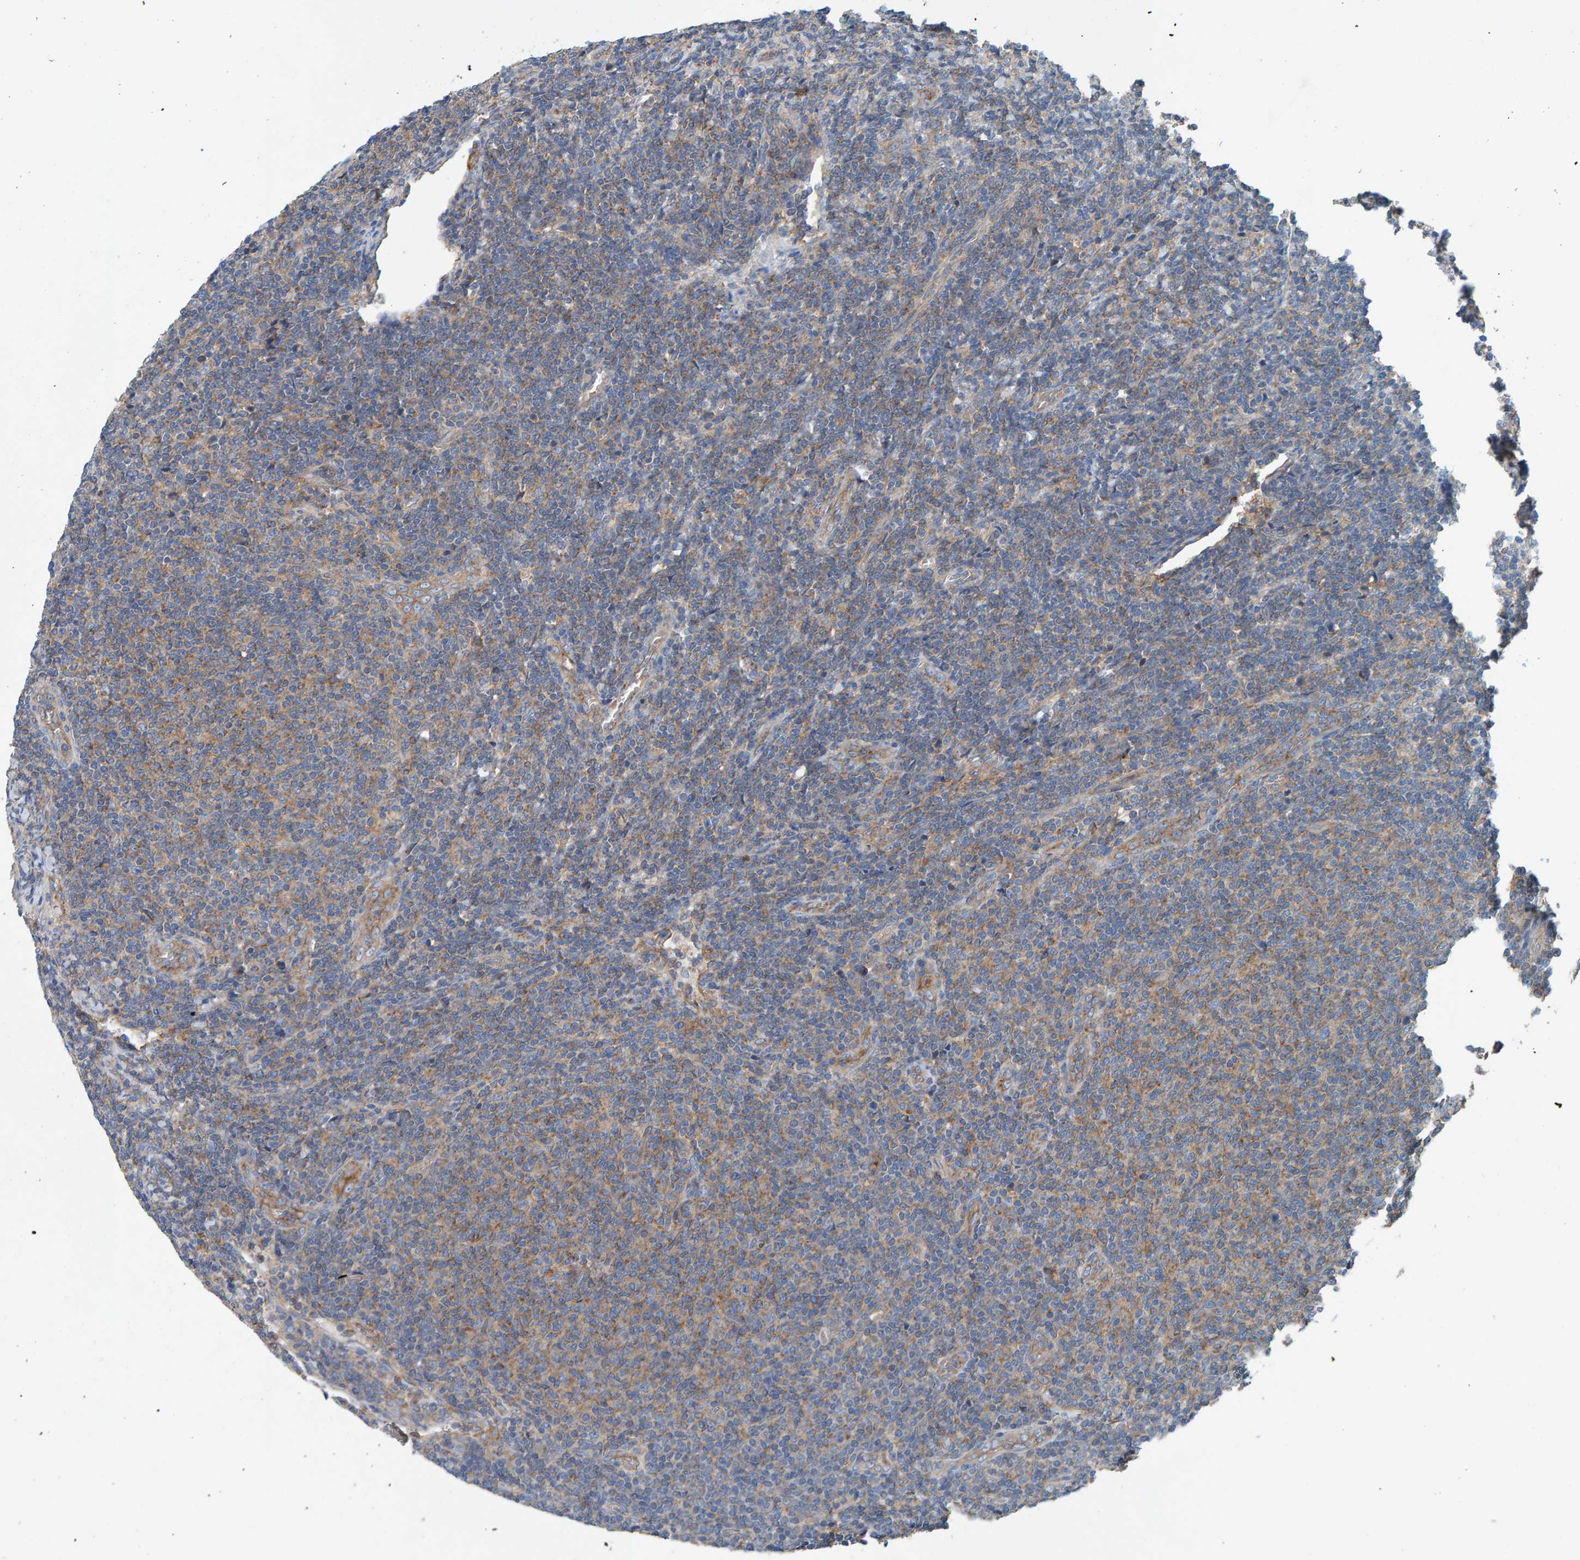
{"staining": {"intensity": "moderate", "quantity": "25%-75%", "location": "cytoplasmic/membranous"}, "tissue": "lymphoma", "cell_type": "Tumor cells", "image_type": "cancer", "snomed": [{"axis": "morphology", "description": "Malignant lymphoma, non-Hodgkin's type, Low grade"}, {"axis": "topography", "description": "Lymph node"}], "caption": "There is medium levels of moderate cytoplasmic/membranous positivity in tumor cells of low-grade malignant lymphoma, non-Hodgkin's type, as demonstrated by immunohistochemical staining (brown color).", "gene": "MKLN1", "patient": {"sex": "male", "age": 66}}